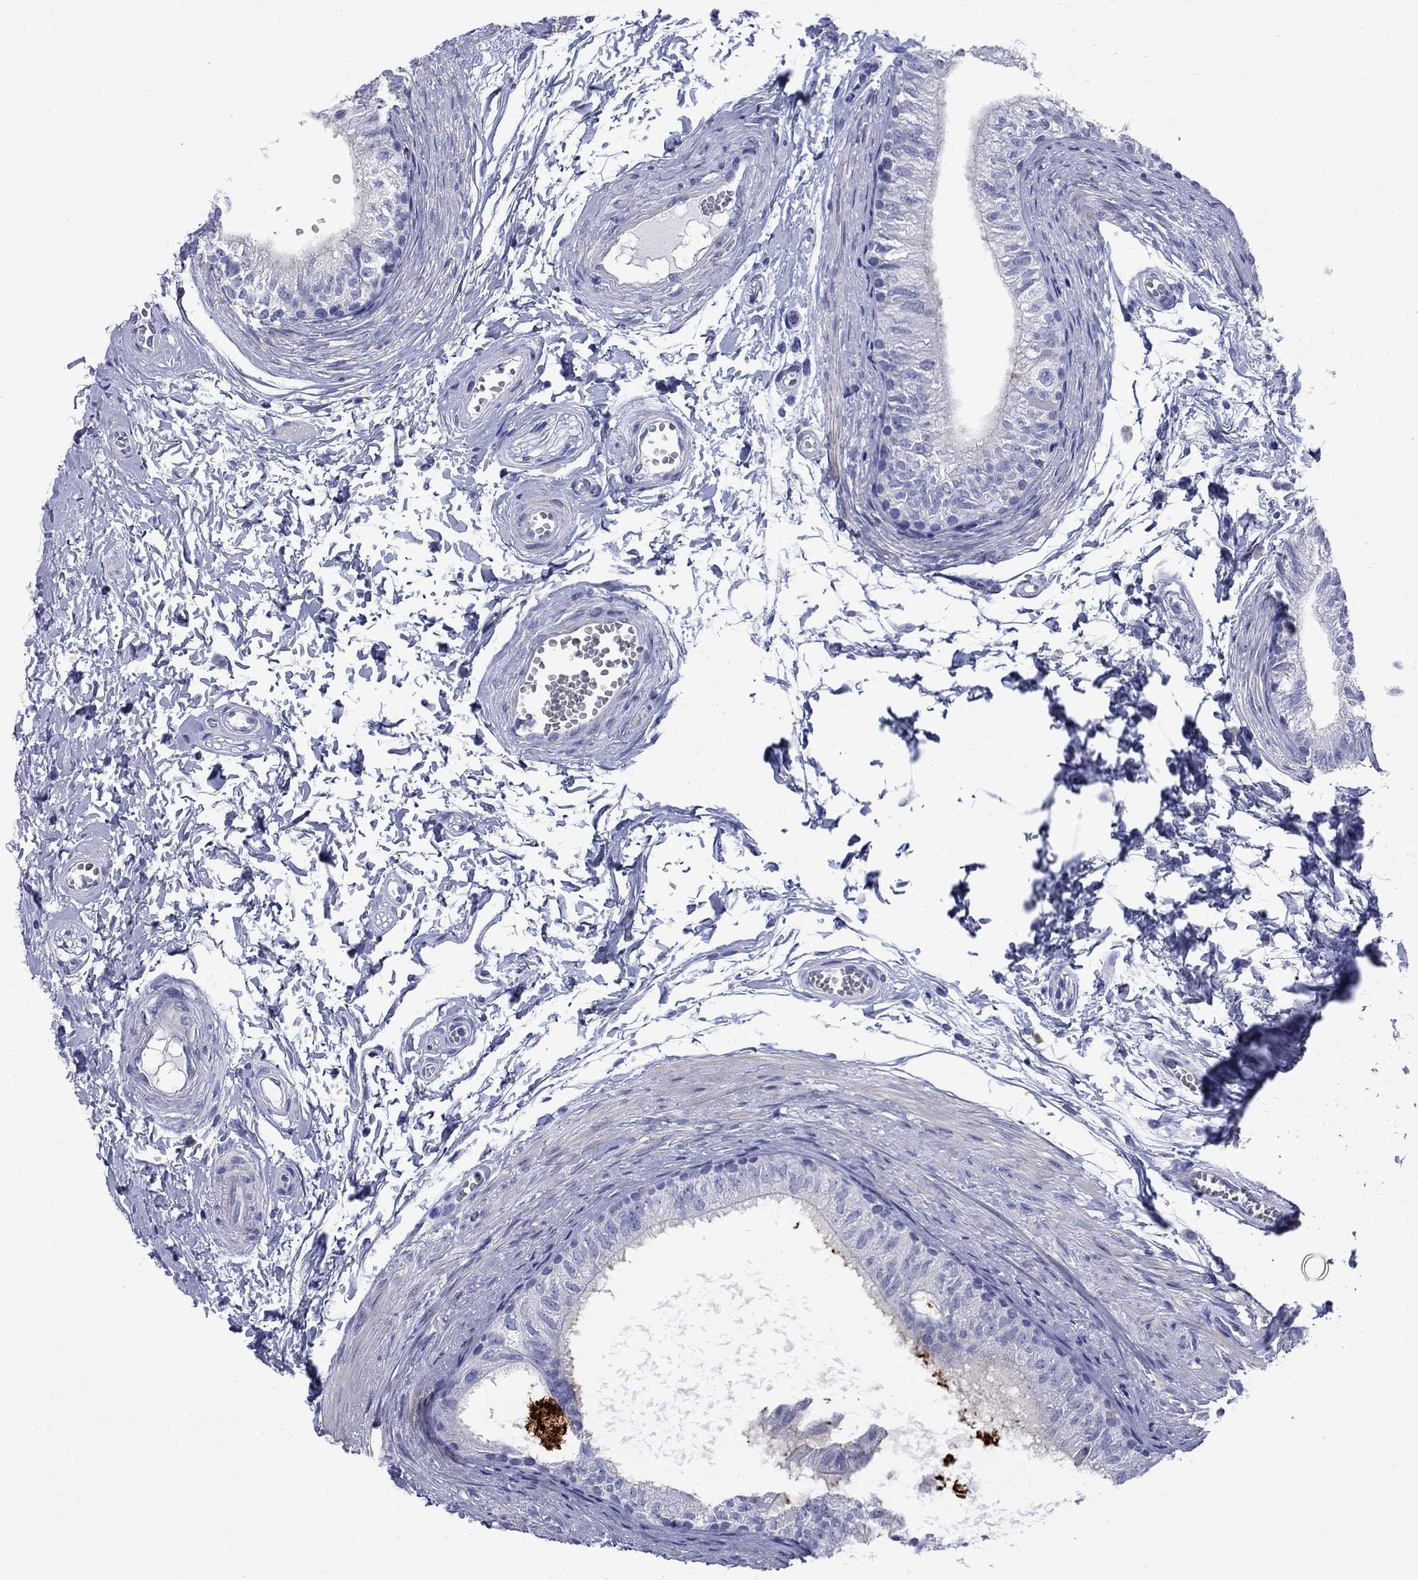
{"staining": {"intensity": "negative", "quantity": "none", "location": "none"}, "tissue": "epididymis", "cell_type": "Glandular cells", "image_type": "normal", "snomed": [{"axis": "morphology", "description": "Normal tissue, NOS"}, {"axis": "topography", "description": "Epididymis"}], "caption": "Glandular cells show no significant positivity in normal epididymis. (DAB (3,3'-diaminobenzidine) immunohistochemistry (IHC), high magnification).", "gene": "SERPINB2", "patient": {"sex": "male", "age": 22}}